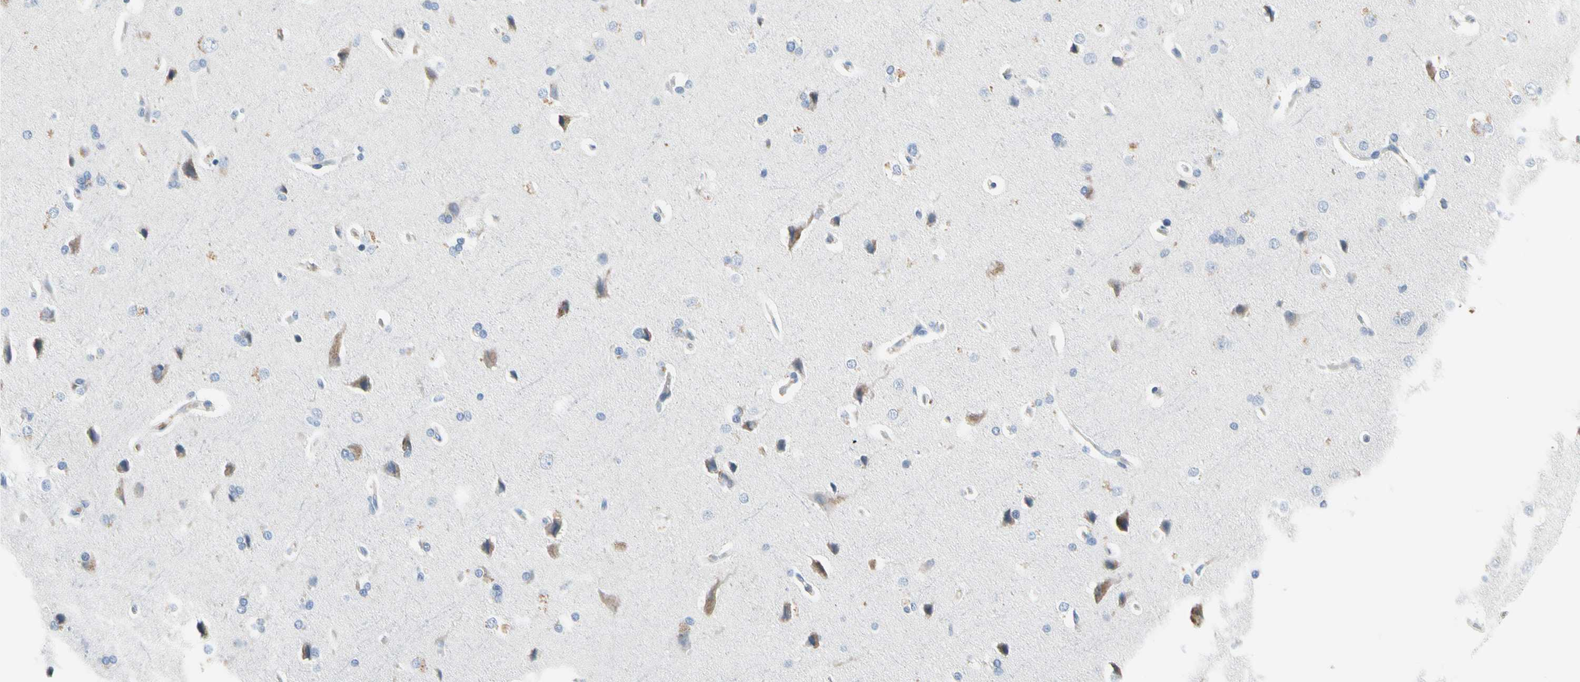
{"staining": {"intensity": "negative", "quantity": "none", "location": "none"}, "tissue": "cerebral cortex", "cell_type": "Endothelial cells", "image_type": "normal", "snomed": [{"axis": "morphology", "description": "Normal tissue, NOS"}, {"axis": "topography", "description": "Cerebral cortex"}], "caption": "This is an immunohistochemistry histopathology image of unremarkable cerebral cortex. There is no positivity in endothelial cells.", "gene": "ECRG4", "patient": {"sex": "male", "age": 62}}